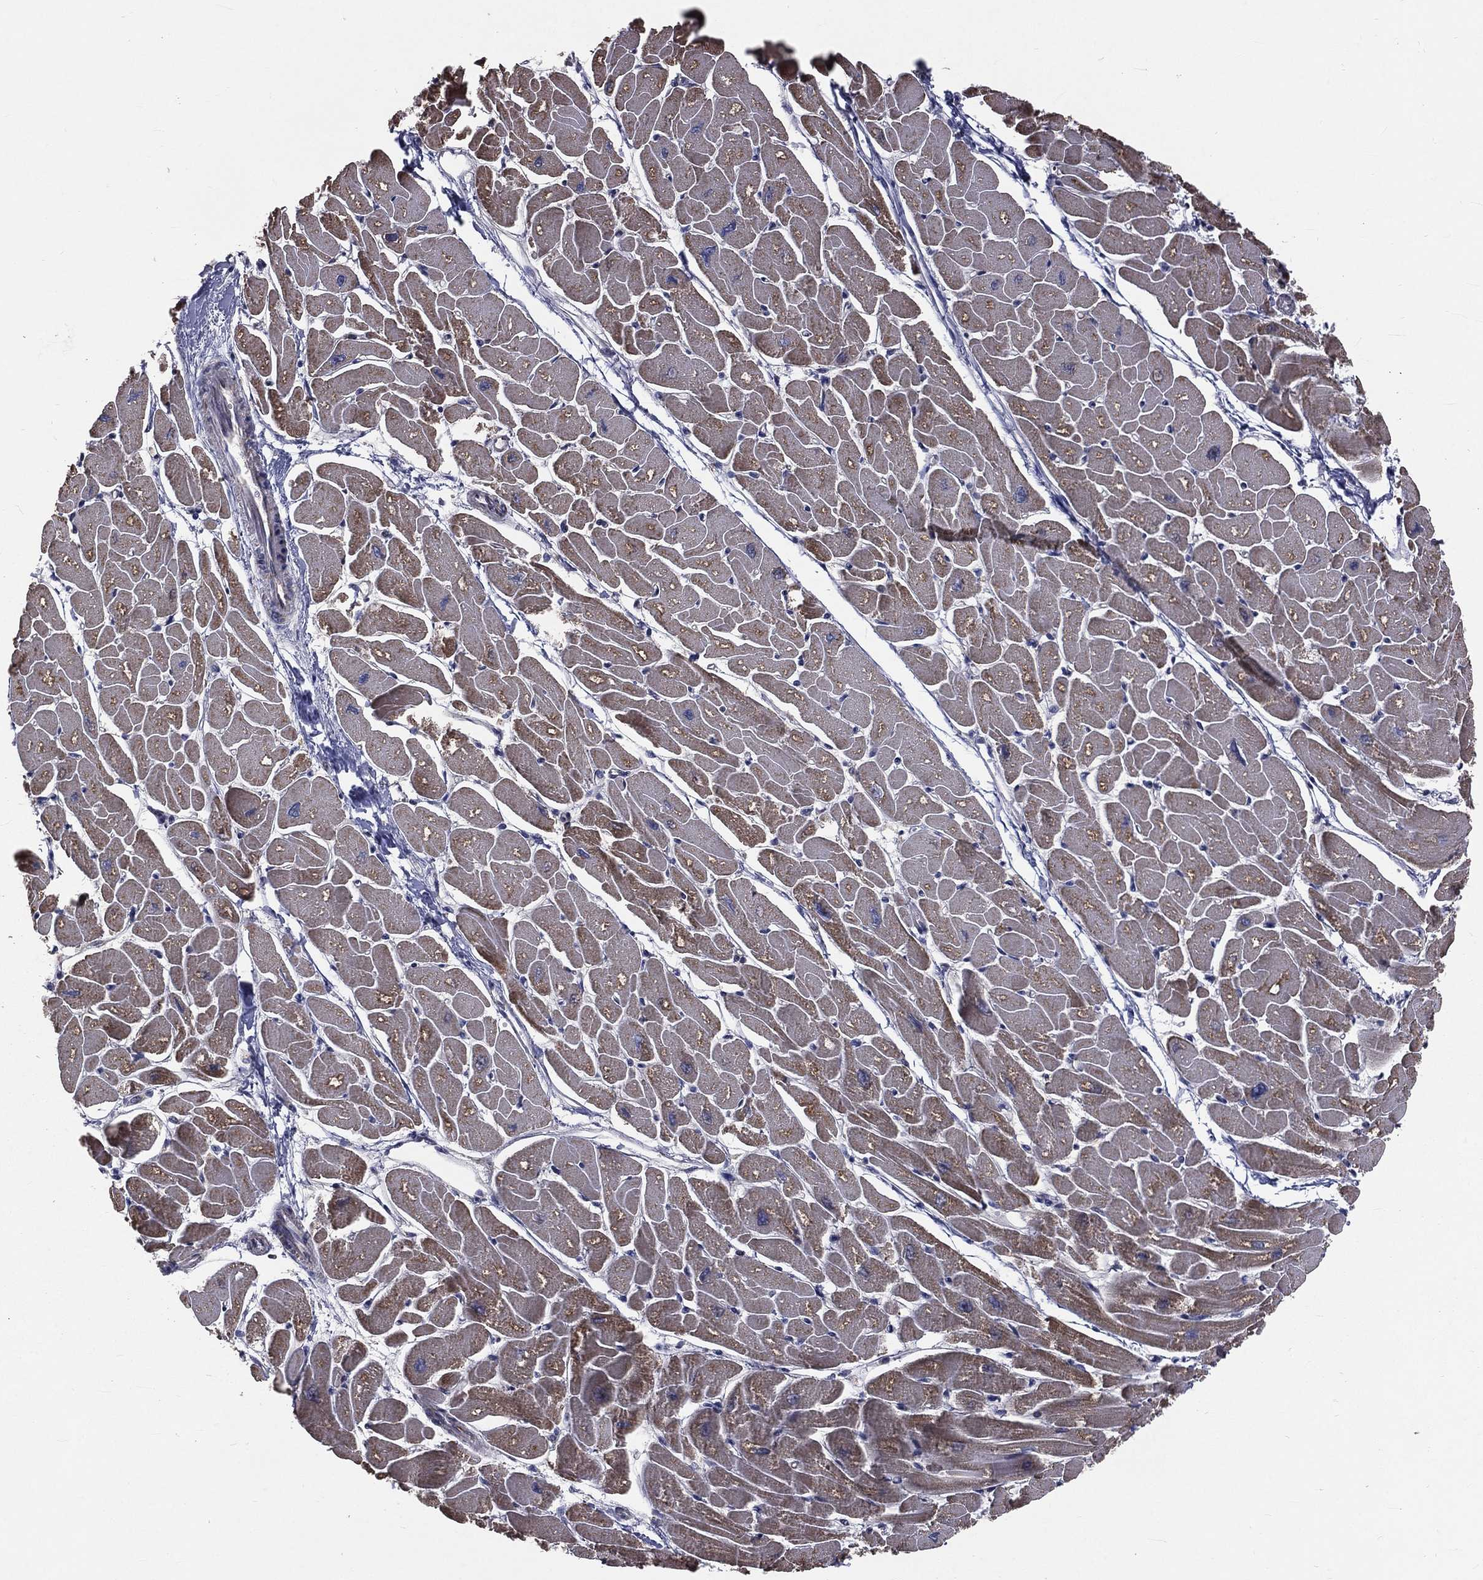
{"staining": {"intensity": "moderate", "quantity": ">75%", "location": "cytoplasmic/membranous"}, "tissue": "heart muscle", "cell_type": "Cardiomyocytes", "image_type": "normal", "snomed": [{"axis": "morphology", "description": "Normal tissue, NOS"}, {"axis": "topography", "description": "Heart"}], "caption": "Heart muscle stained with DAB IHC demonstrates medium levels of moderate cytoplasmic/membranous positivity in approximately >75% of cardiomyocytes. (DAB (3,3'-diaminobenzidine) = brown stain, brightfield microscopy at high magnification).", "gene": "GPD1", "patient": {"sex": "male", "age": 57}}